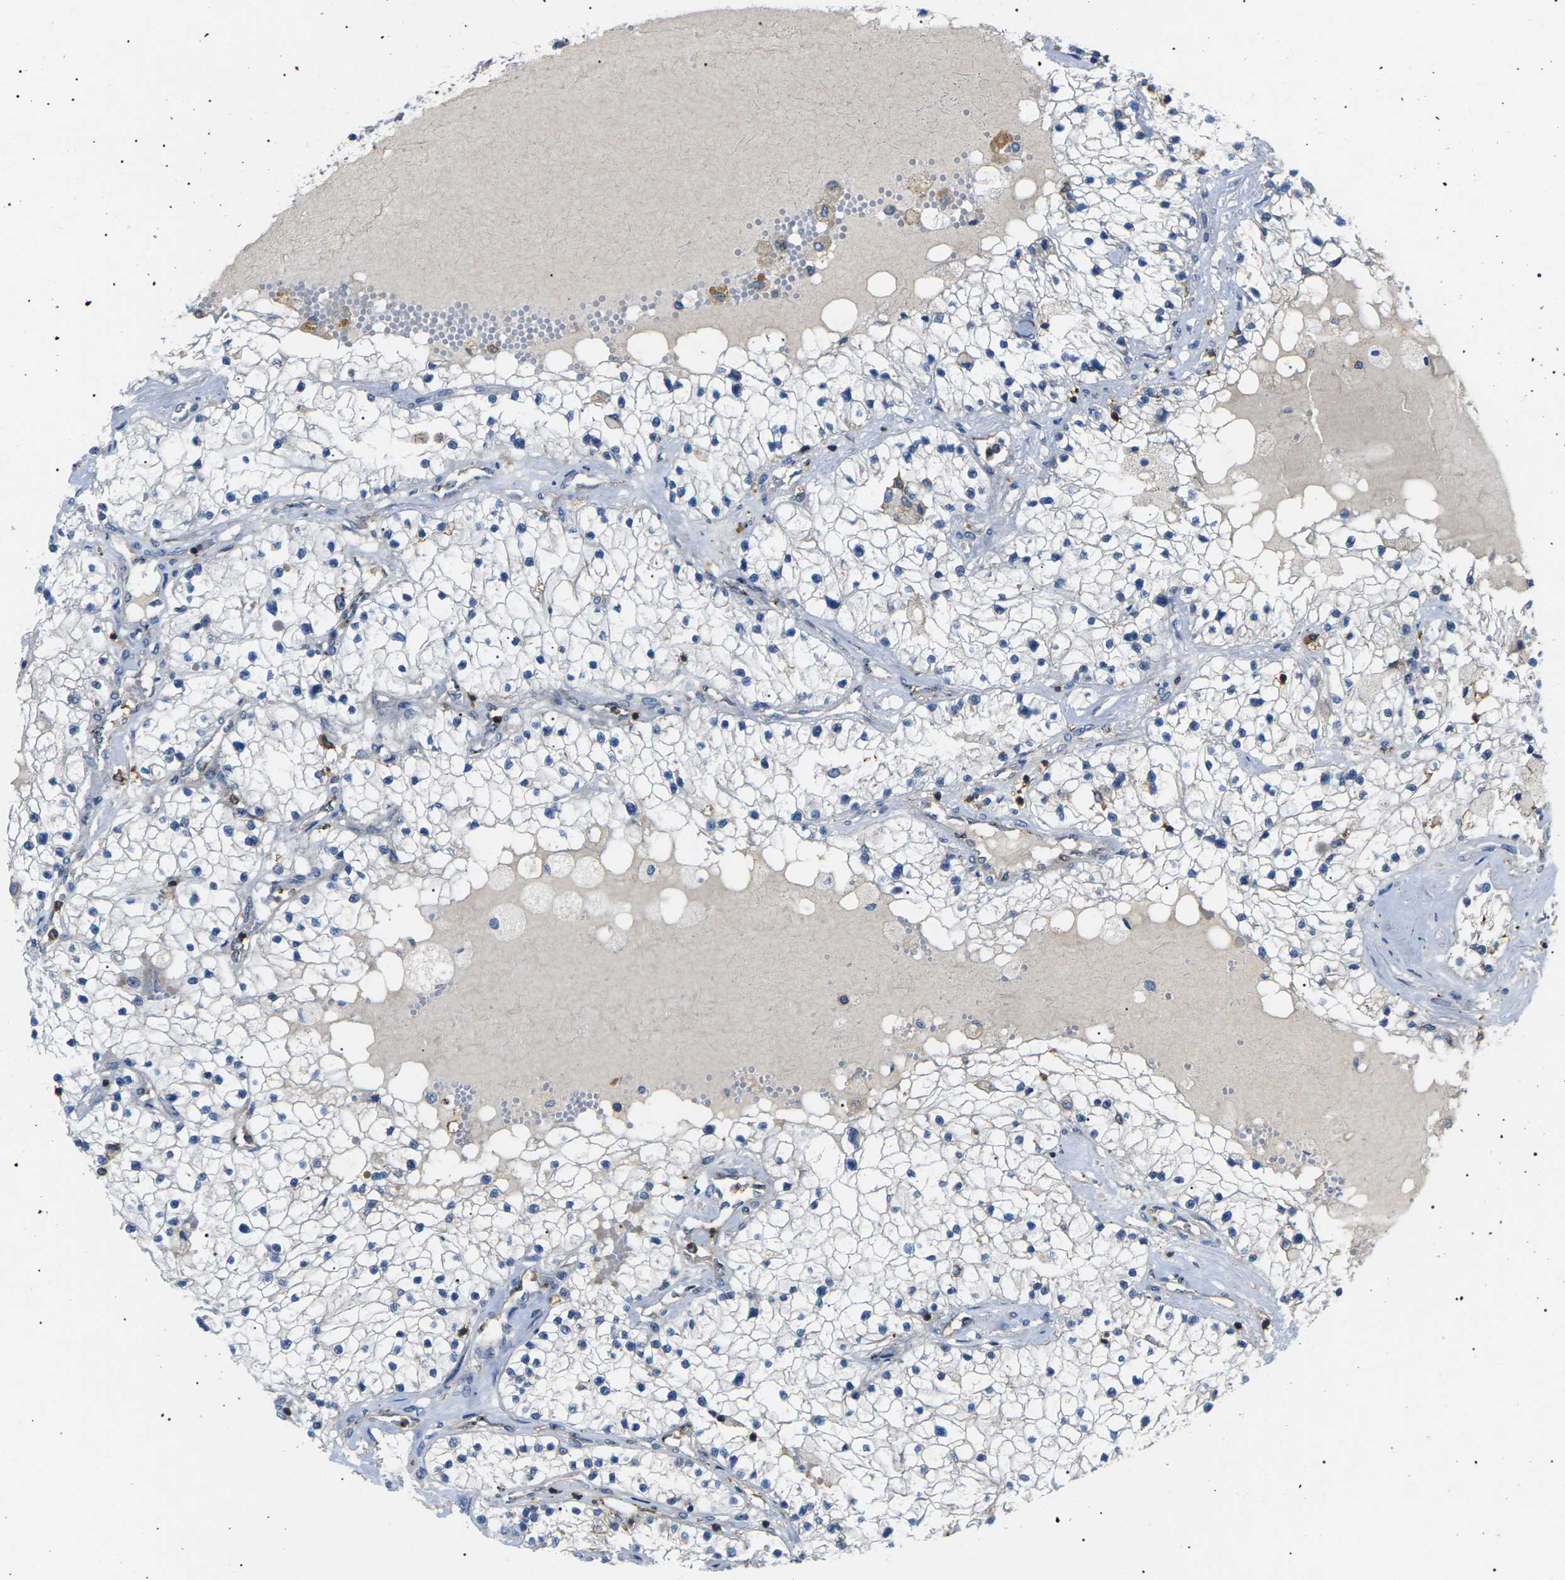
{"staining": {"intensity": "negative", "quantity": "none", "location": "none"}, "tissue": "renal cancer", "cell_type": "Tumor cells", "image_type": "cancer", "snomed": [{"axis": "morphology", "description": "Adenocarcinoma, NOS"}, {"axis": "topography", "description": "Kidney"}], "caption": "Renal cancer (adenocarcinoma) was stained to show a protein in brown. There is no significant staining in tumor cells.", "gene": "TMTC4", "patient": {"sex": "male", "age": 68}}